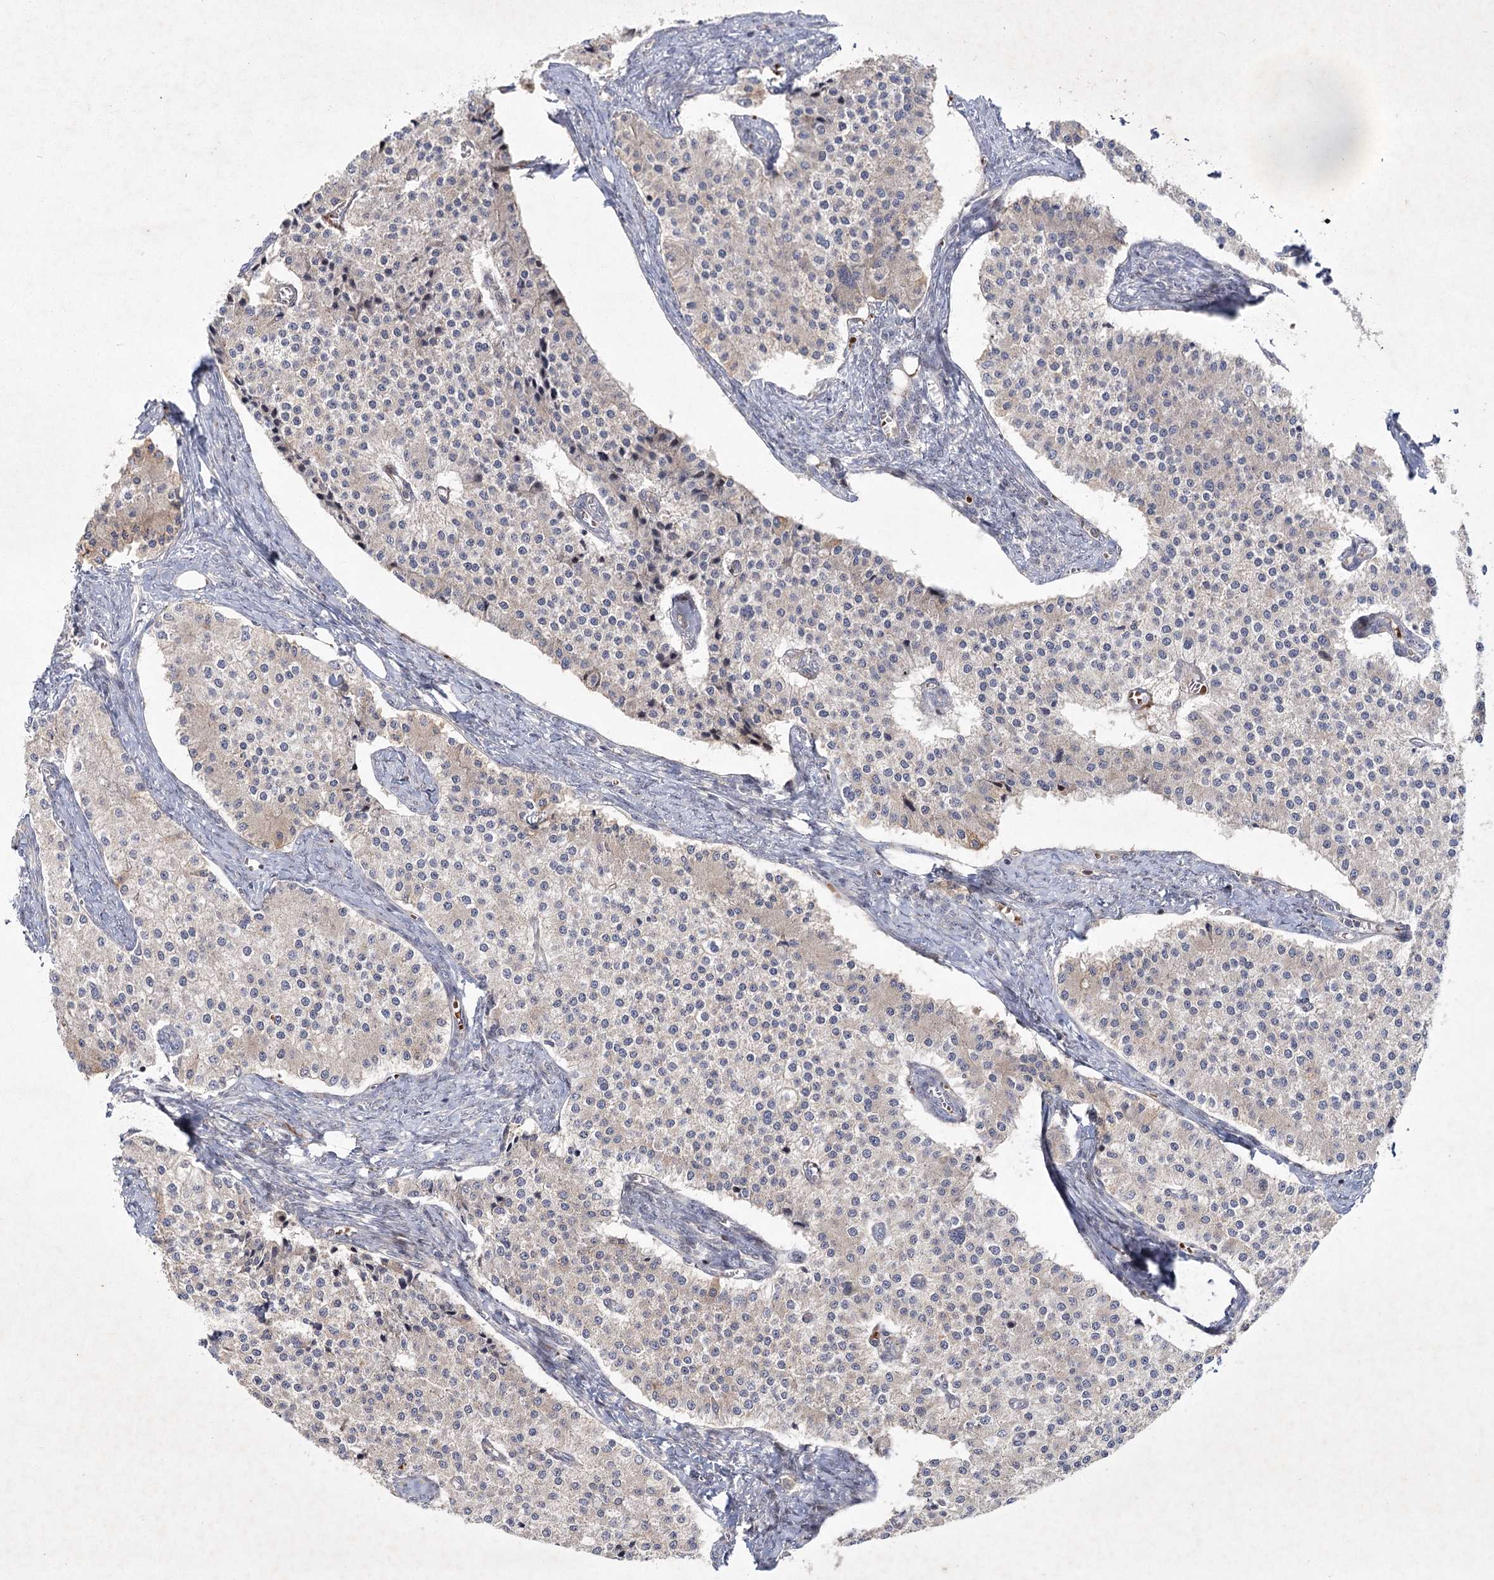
{"staining": {"intensity": "weak", "quantity": "<25%", "location": "cytoplasmic/membranous"}, "tissue": "carcinoid", "cell_type": "Tumor cells", "image_type": "cancer", "snomed": [{"axis": "morphology", "description": "Carcinoid, malignant, NOS"}, {"axis": "topography", "description": "Colon"}], "caption": "DAB (3,3'-diaminobenzidine) immunohistochemical staining of human malignant carcinoid demonstrates no significant staining in tumor cells.", "gene": "MAP3K13", "patient": {"sex": "female", "age": 52}}